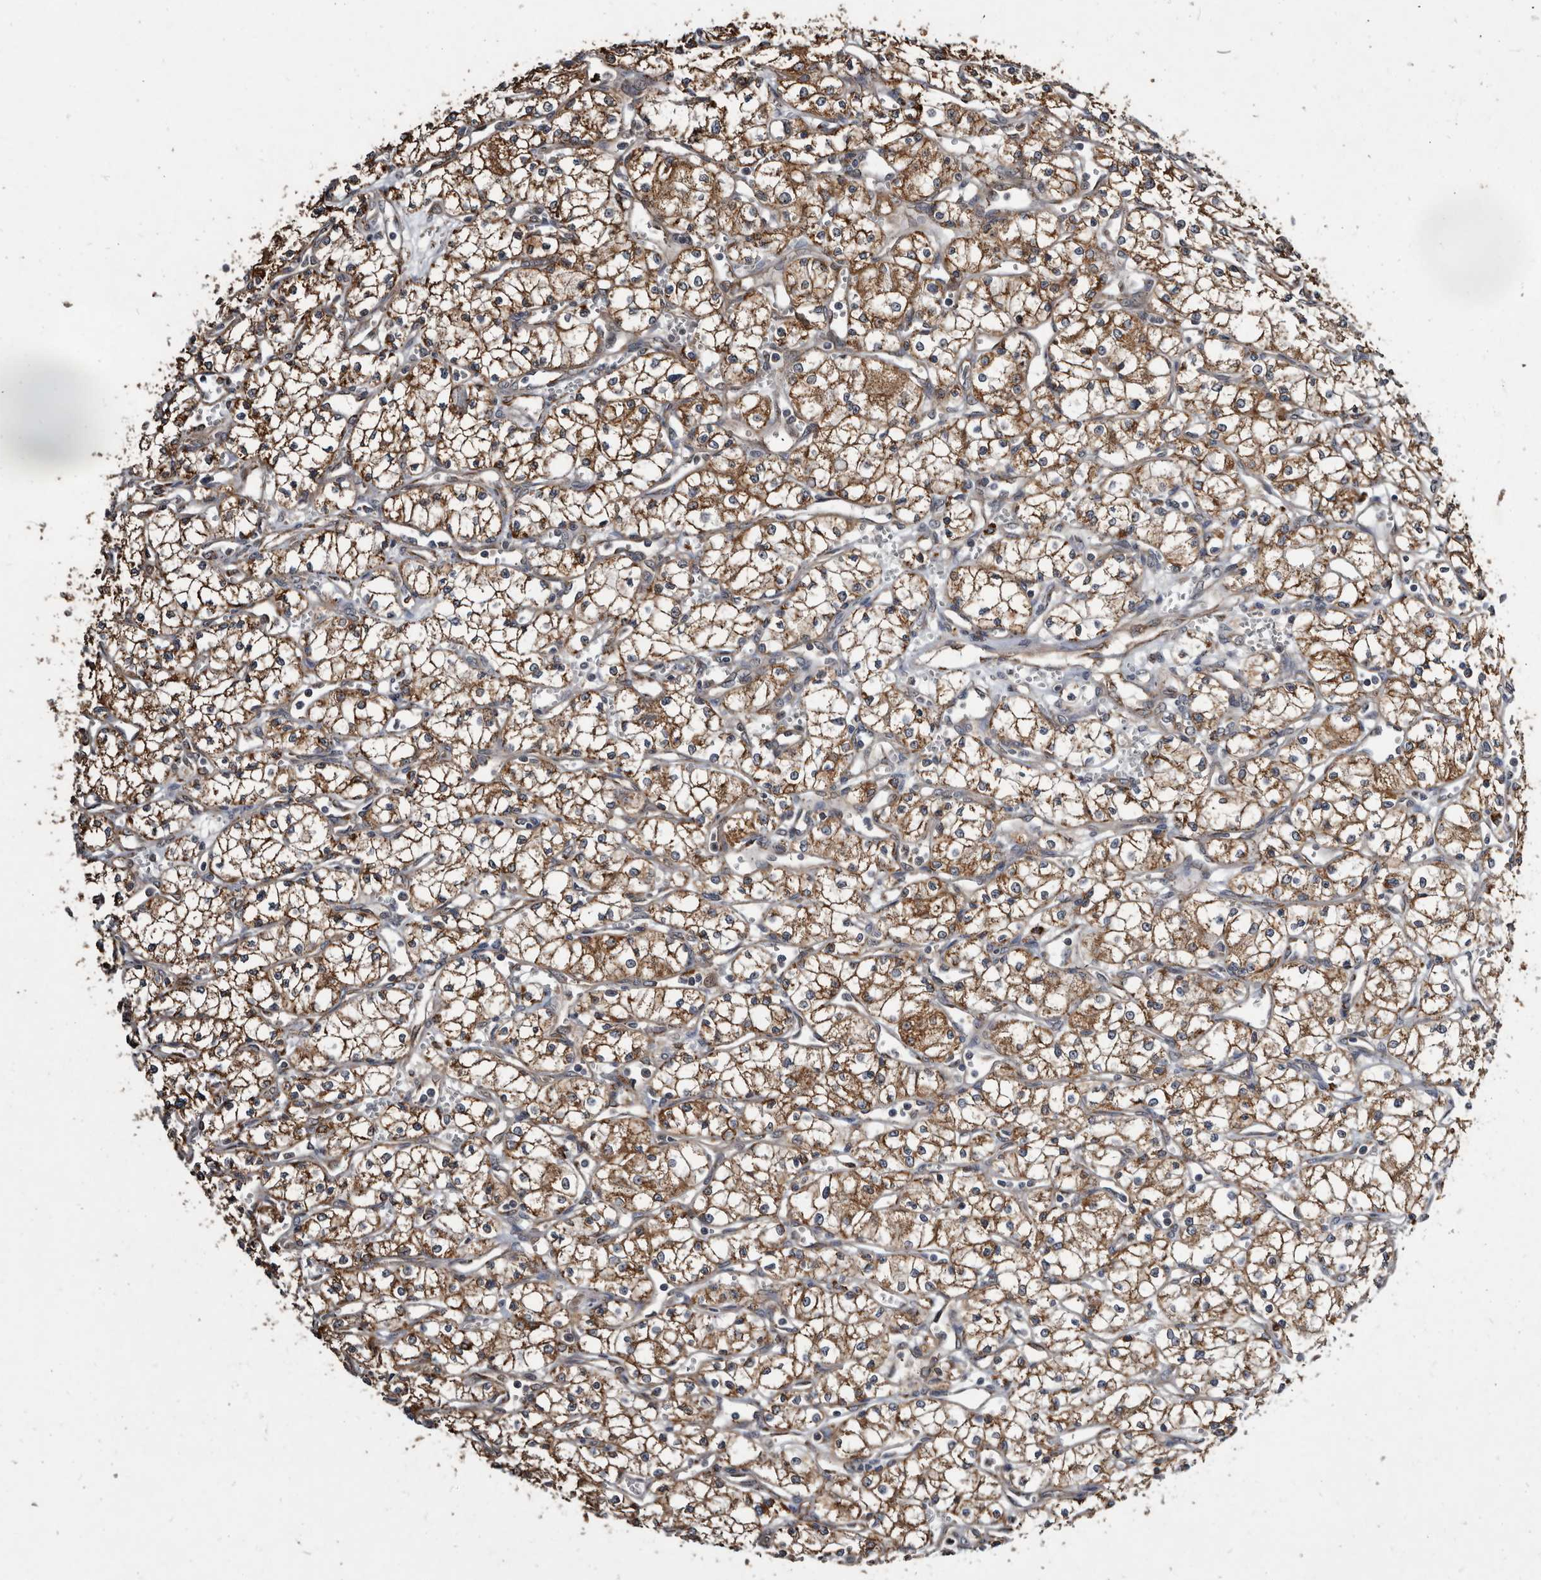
{"staining": {"intensity": "moderate", "quantity": ">75%", "location": "cytoplasmic/membranous"}, "tissue": "renal cancer", "cell_type": "Tumor cells", "image_type": "cancer", "snomed": [{"axis": "morphology", "description": "Adenocarcinoma, NOS"}, {"axis": "topography", "description": "Kidney"}], "caption": "IHC staining of renal cancer, which shows medium levels of moderate cytoplasmic/membranous expression in approximately >75% of tumor cells indicating moderate cytoplasmic/membranous protein expression. The staining was performed using DAB (3,3'-diaminobenzidine) (brown) for protein detection and nuclei were counterstained in hematoxylin (blue).", "gene": "CTSA", "patient": {"sex": "male", "age": 59}}